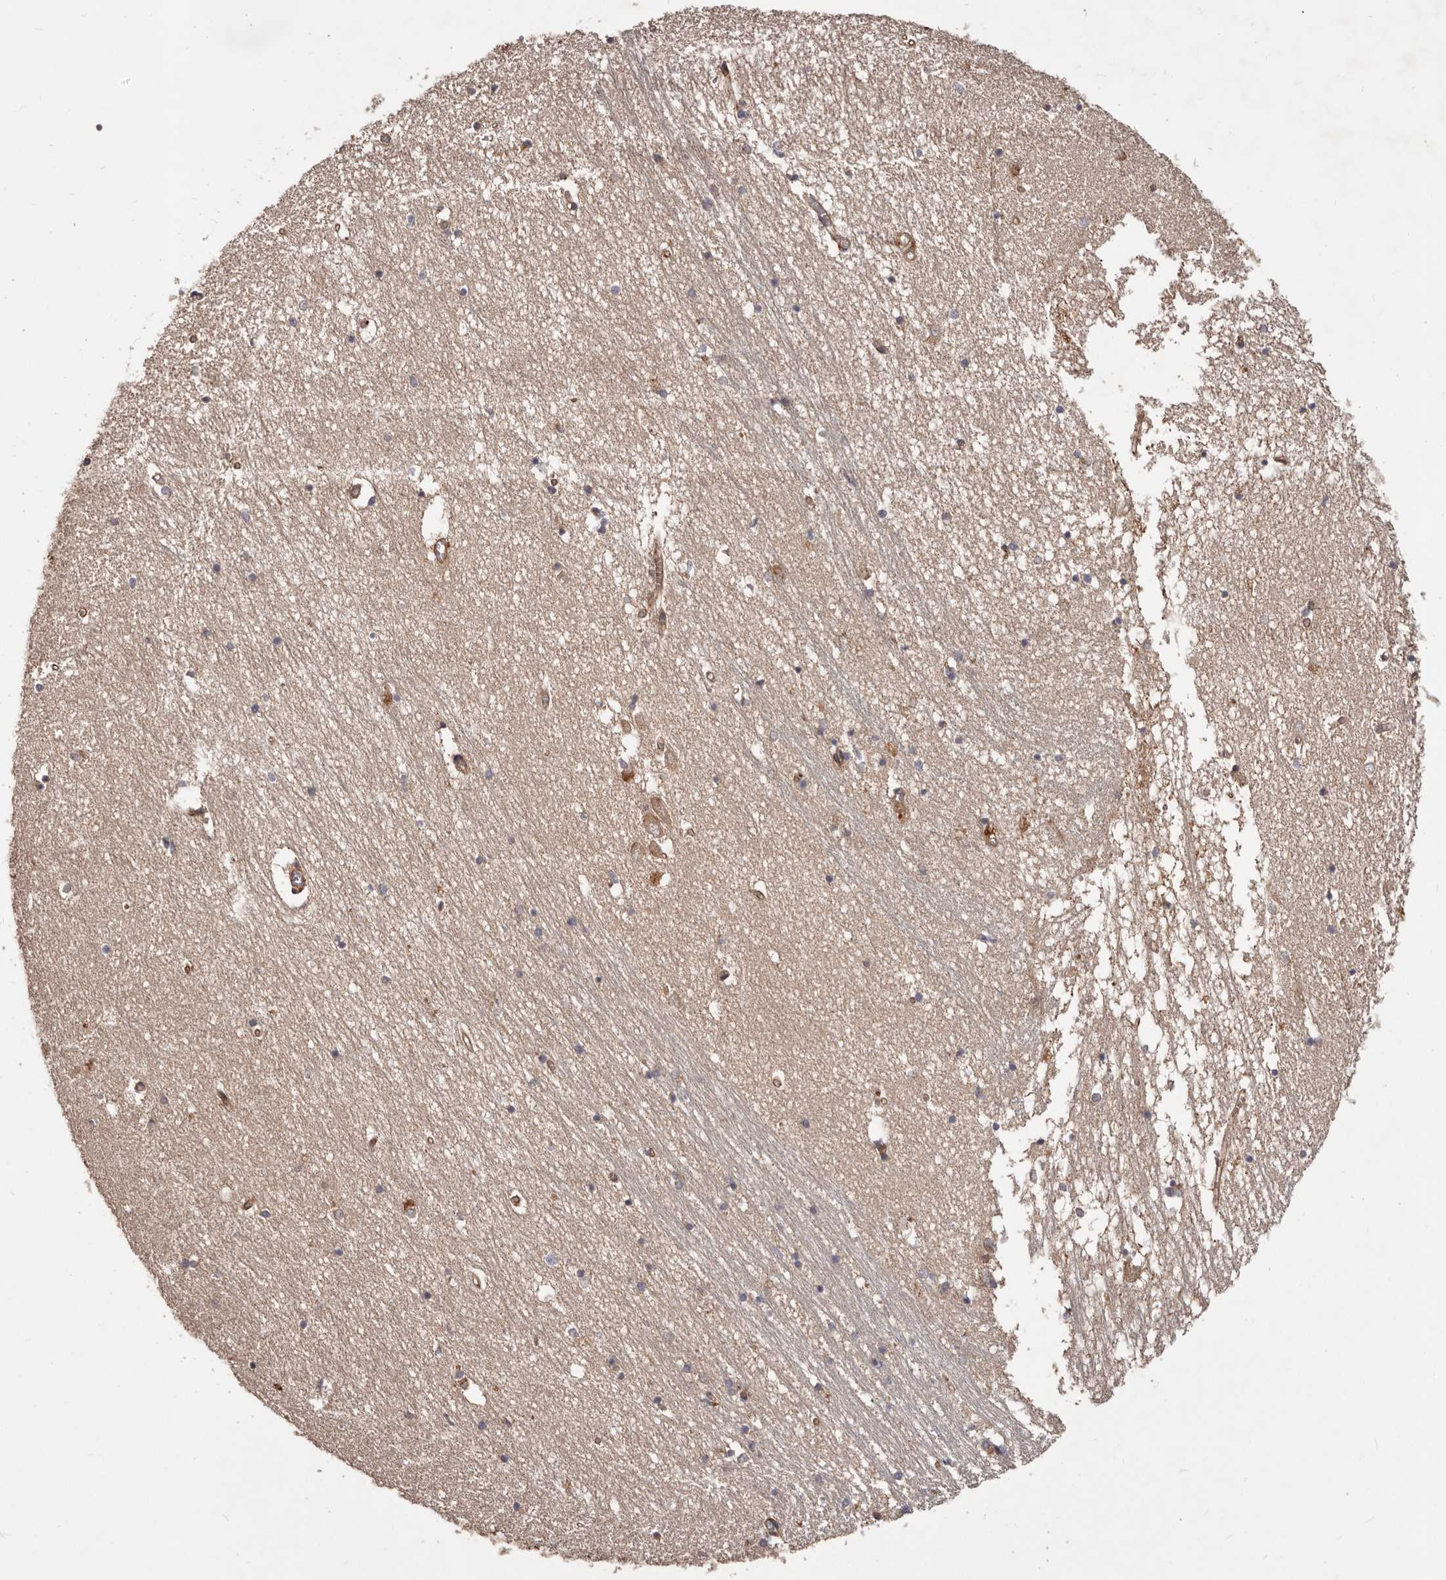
{"staining": {"intensity": "negative", "quantity": "none", "location": "none"}, "tissue": "hippocampus", "cell_type": "Glial cells", "image_type": "normal", "snomed": [{"axis": "morphology", "description": "Normal tissue, NOS"}, {"axis": "topography", "description": "Hippocampus"}], "caption": "Glial cells show no significant protein expression in unremarkable hippocampus. Nuclei are stained in blue.", "gene": "GTPBP1", "patient": {"sex": "male", "age": 70}}